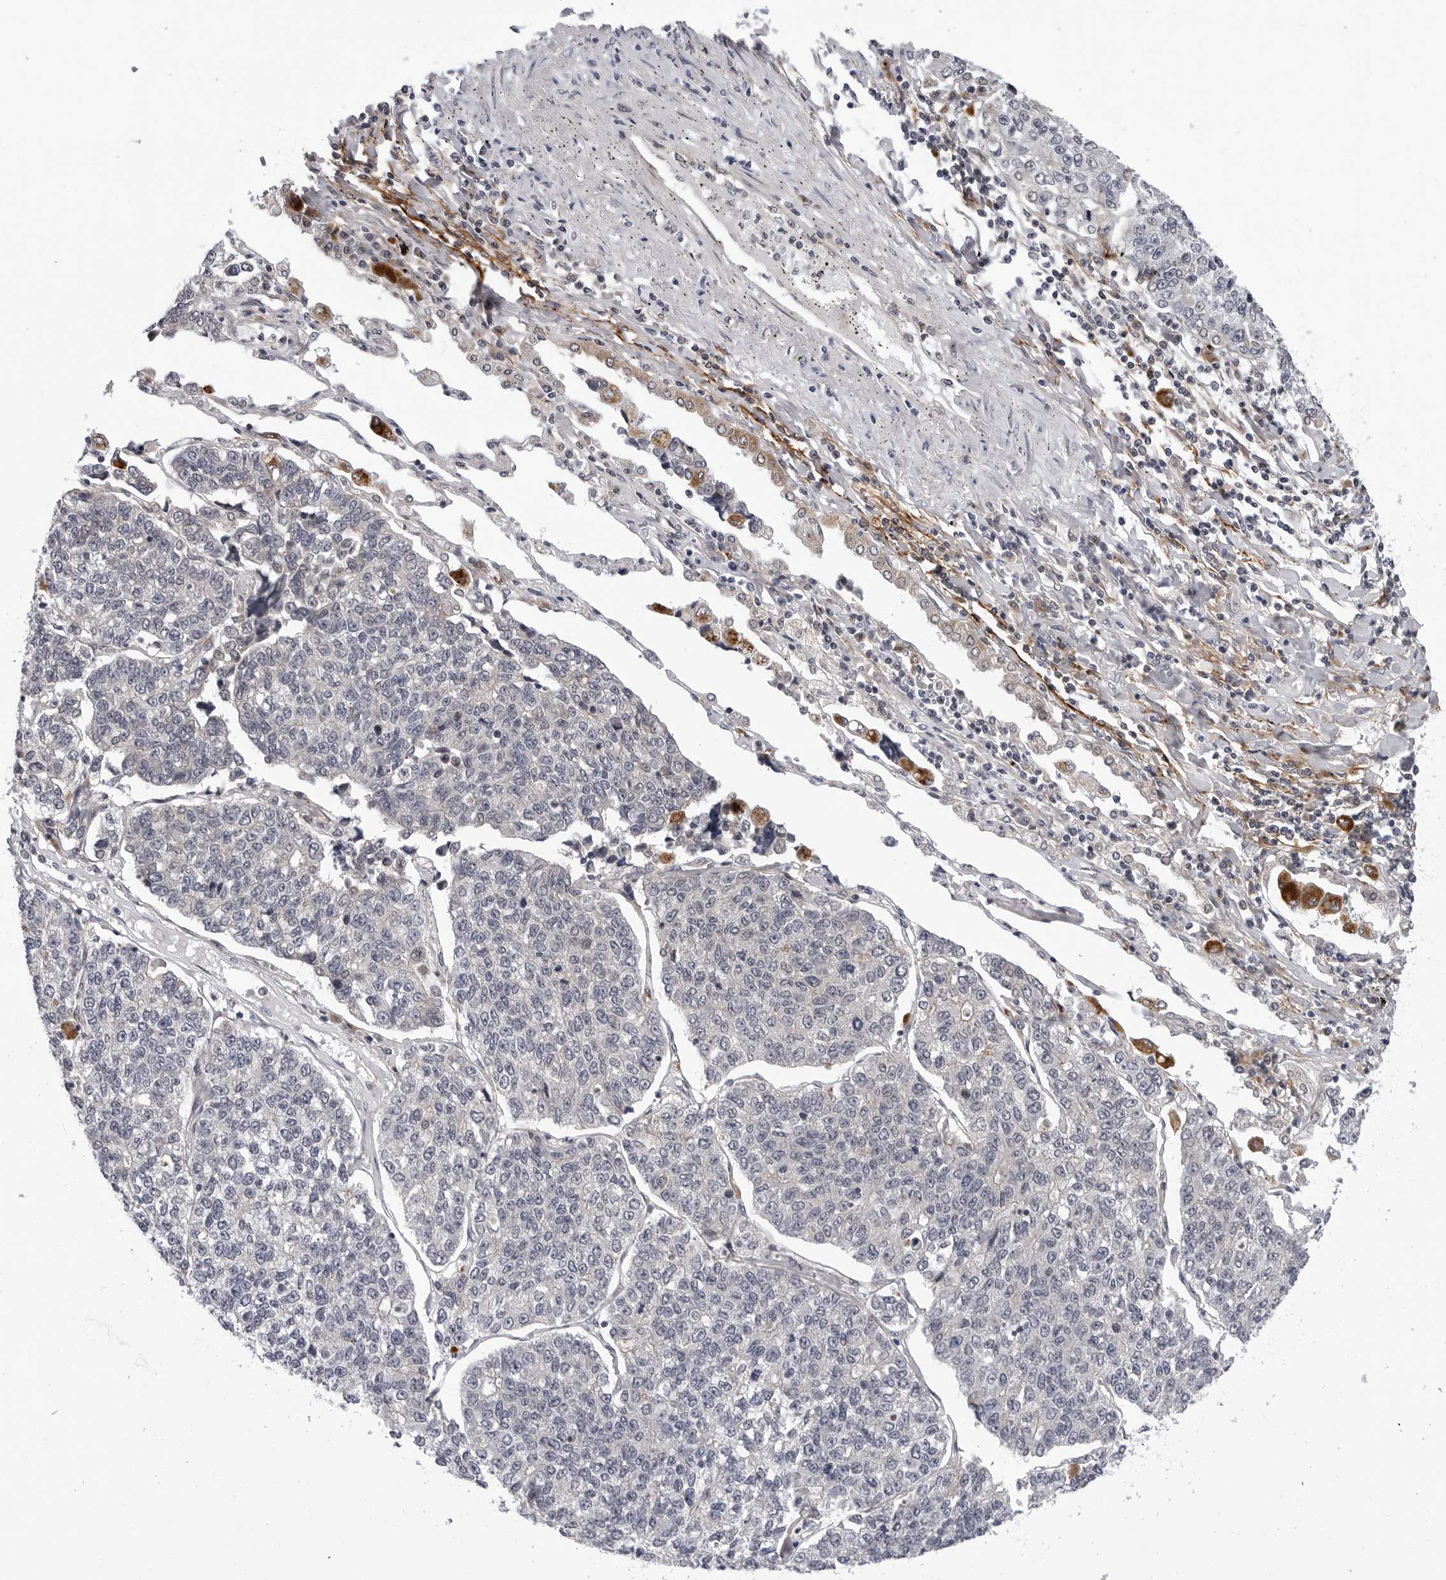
{"staining": {"intensity": "negative", "quantity": "none", "location": "none"}, "tissue": "lung cancer", "cell_type": "Tumor cells", "image_type": "cancer", "snomed": [{"axis": "morphology", "description": "Adenocarcinoma, NOS"}, {"axis": "topography", "description": "Lung"}], "caption": "Immunohistochemistry of lung cancer (adenocarcinoma) demonstrates no expression in tumor cells.", "gene": "KIAA1614", "patient": {"sex": "male", "age": 49}}